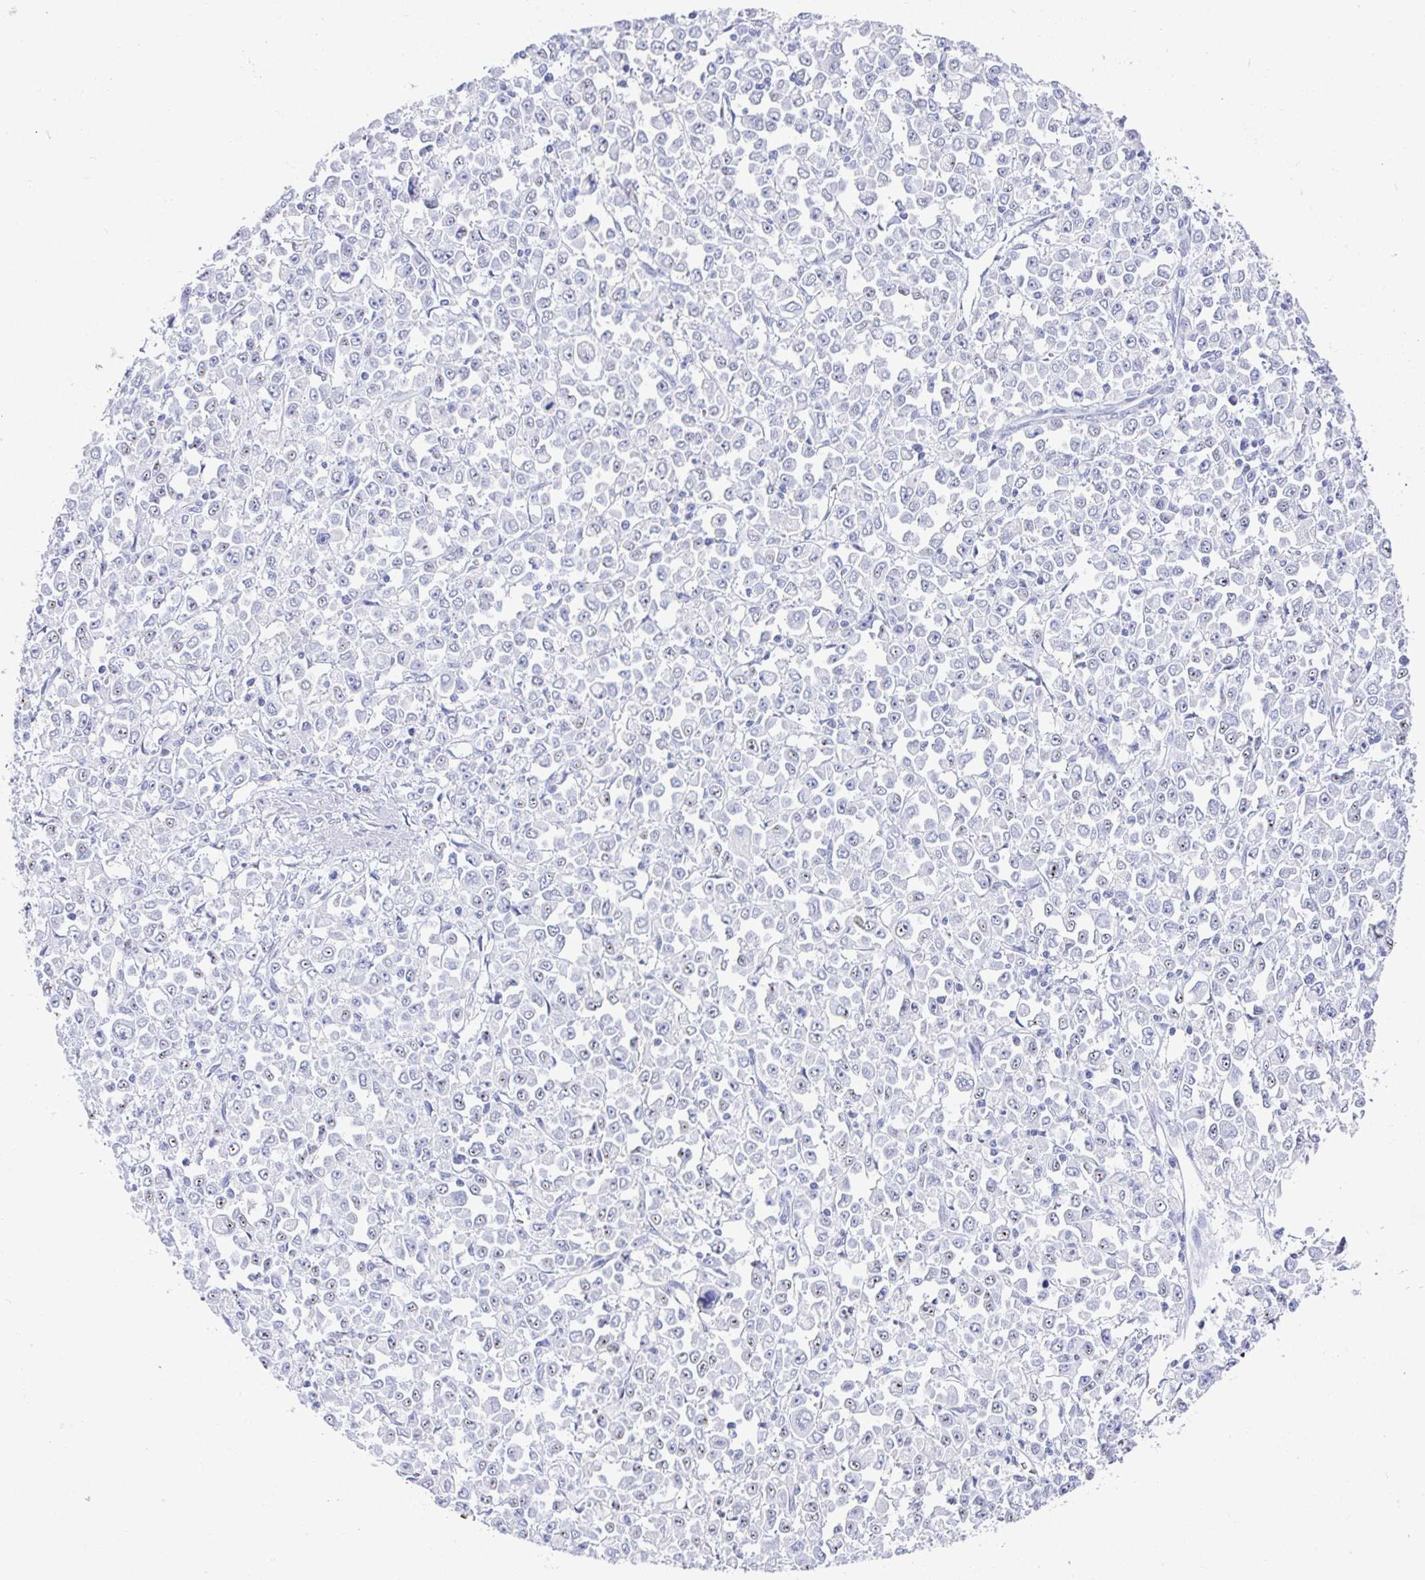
{"staining": {"intensity": "negative", "quantity": "none", "location": "none"}, "tissue": "stomach cancer", "cell_type": "Tumor cells", "image_type": "cancer", "snomed": [{"axis": "morphology", "description": "Adenocarcinoma, NOS"}, {"axis": "topography", "description": "Stomach, upper"}], "caption": "The IHC micrograph has no significant staining in tumor cells of stomach adenocarcinoma tissue.", "gene": "TMEM241", "patient": {"sex": "male", "age": 70}}